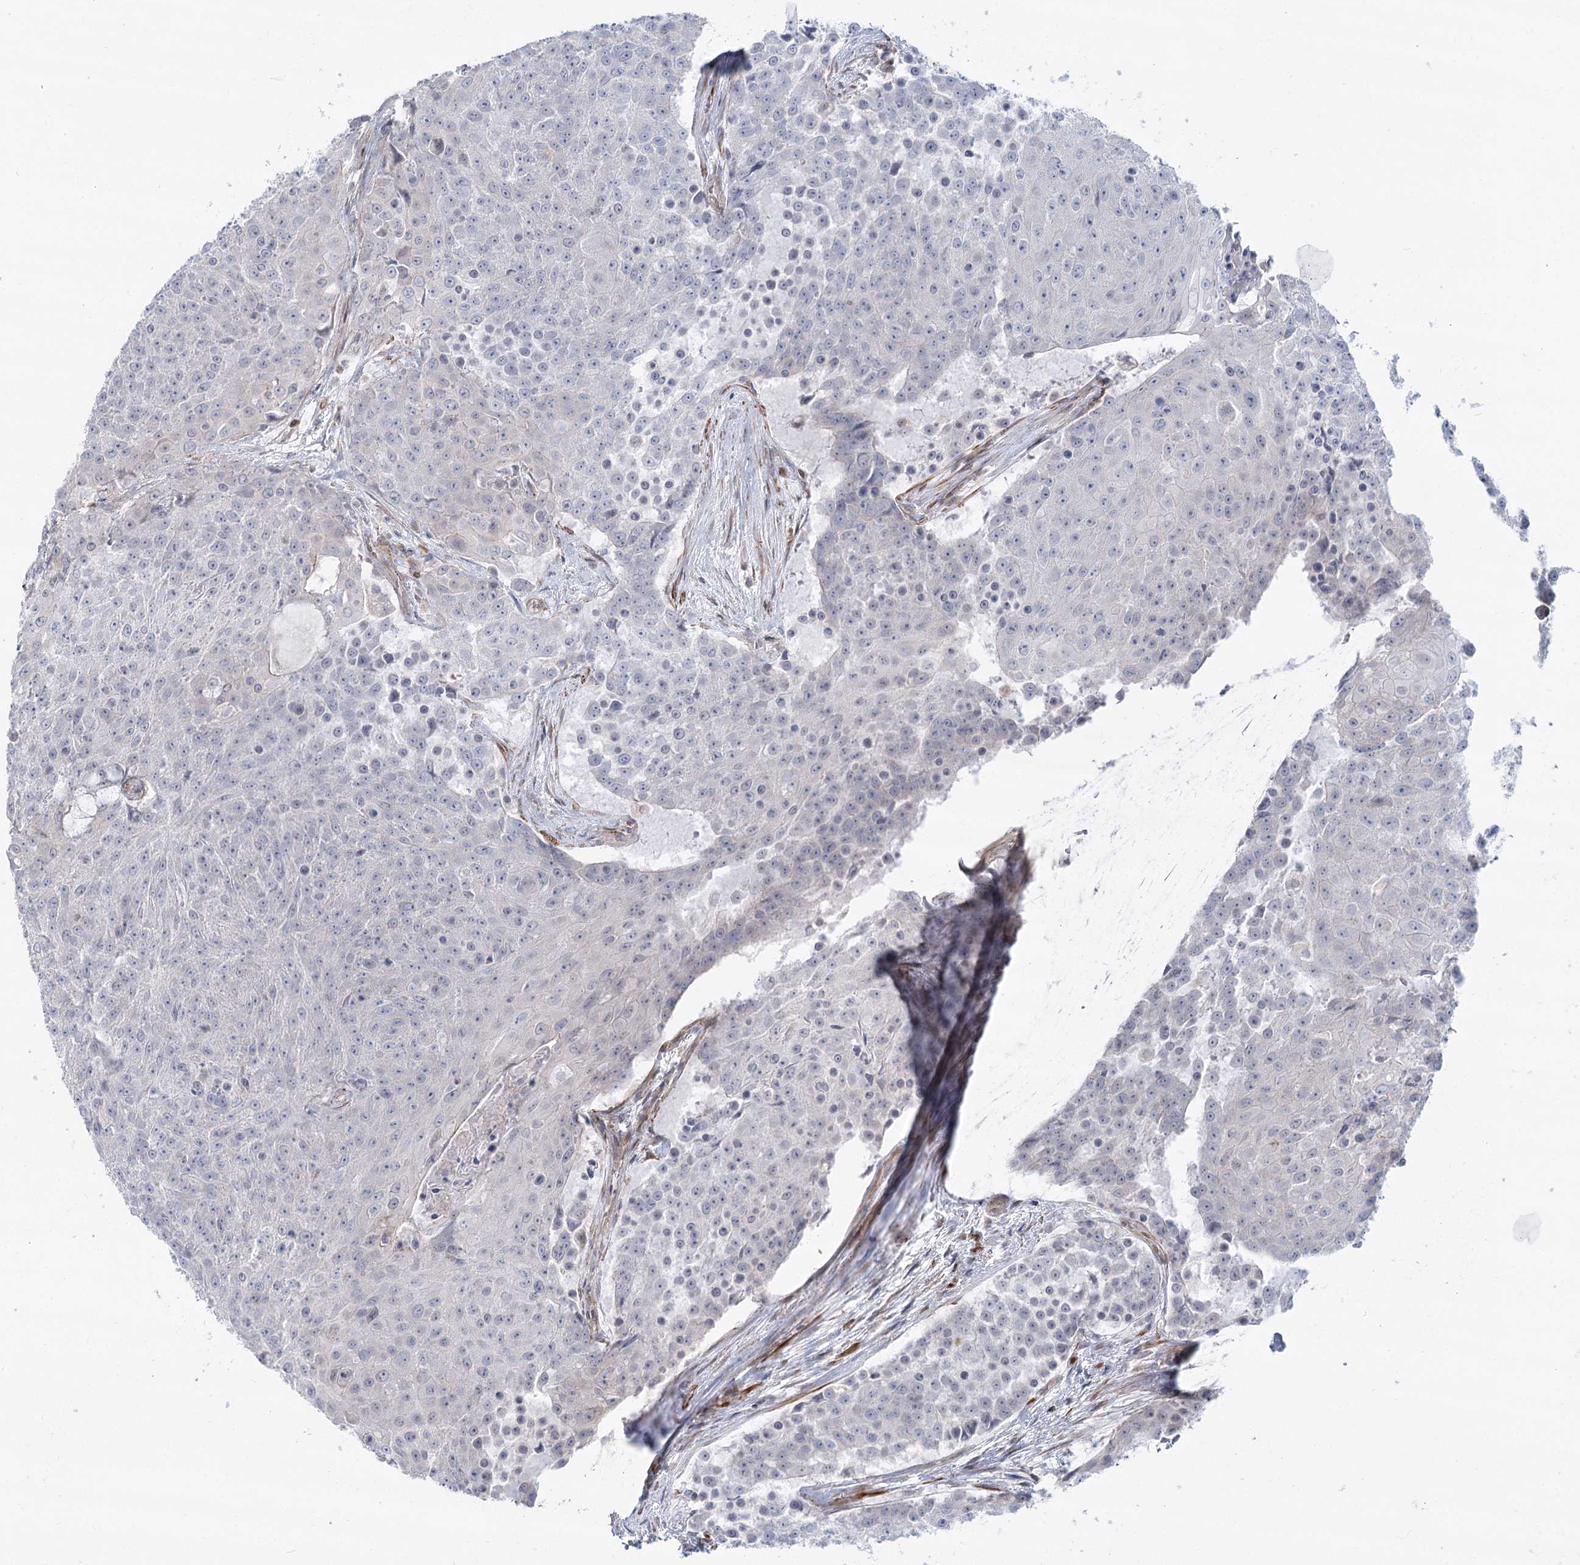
{"staining": {"intensity": "negative", "quantity": "none", "location": "none"}, "tissue": "urothelial cancer", "cell_type": "Tumor cells", "image_type": "cancer", "snomed": [{"axis": "morphology", "description": "Urothelial carcinoma, High grade"}, {"axis": "topography", "description": "Urinary bladder"}], "caption": "This is an IHC image of urothelial carcinoma (high-grade). There is no positivity in tumor cells.", "gene": "ARSI", "patient": {"sex": "female", "age": 63}}